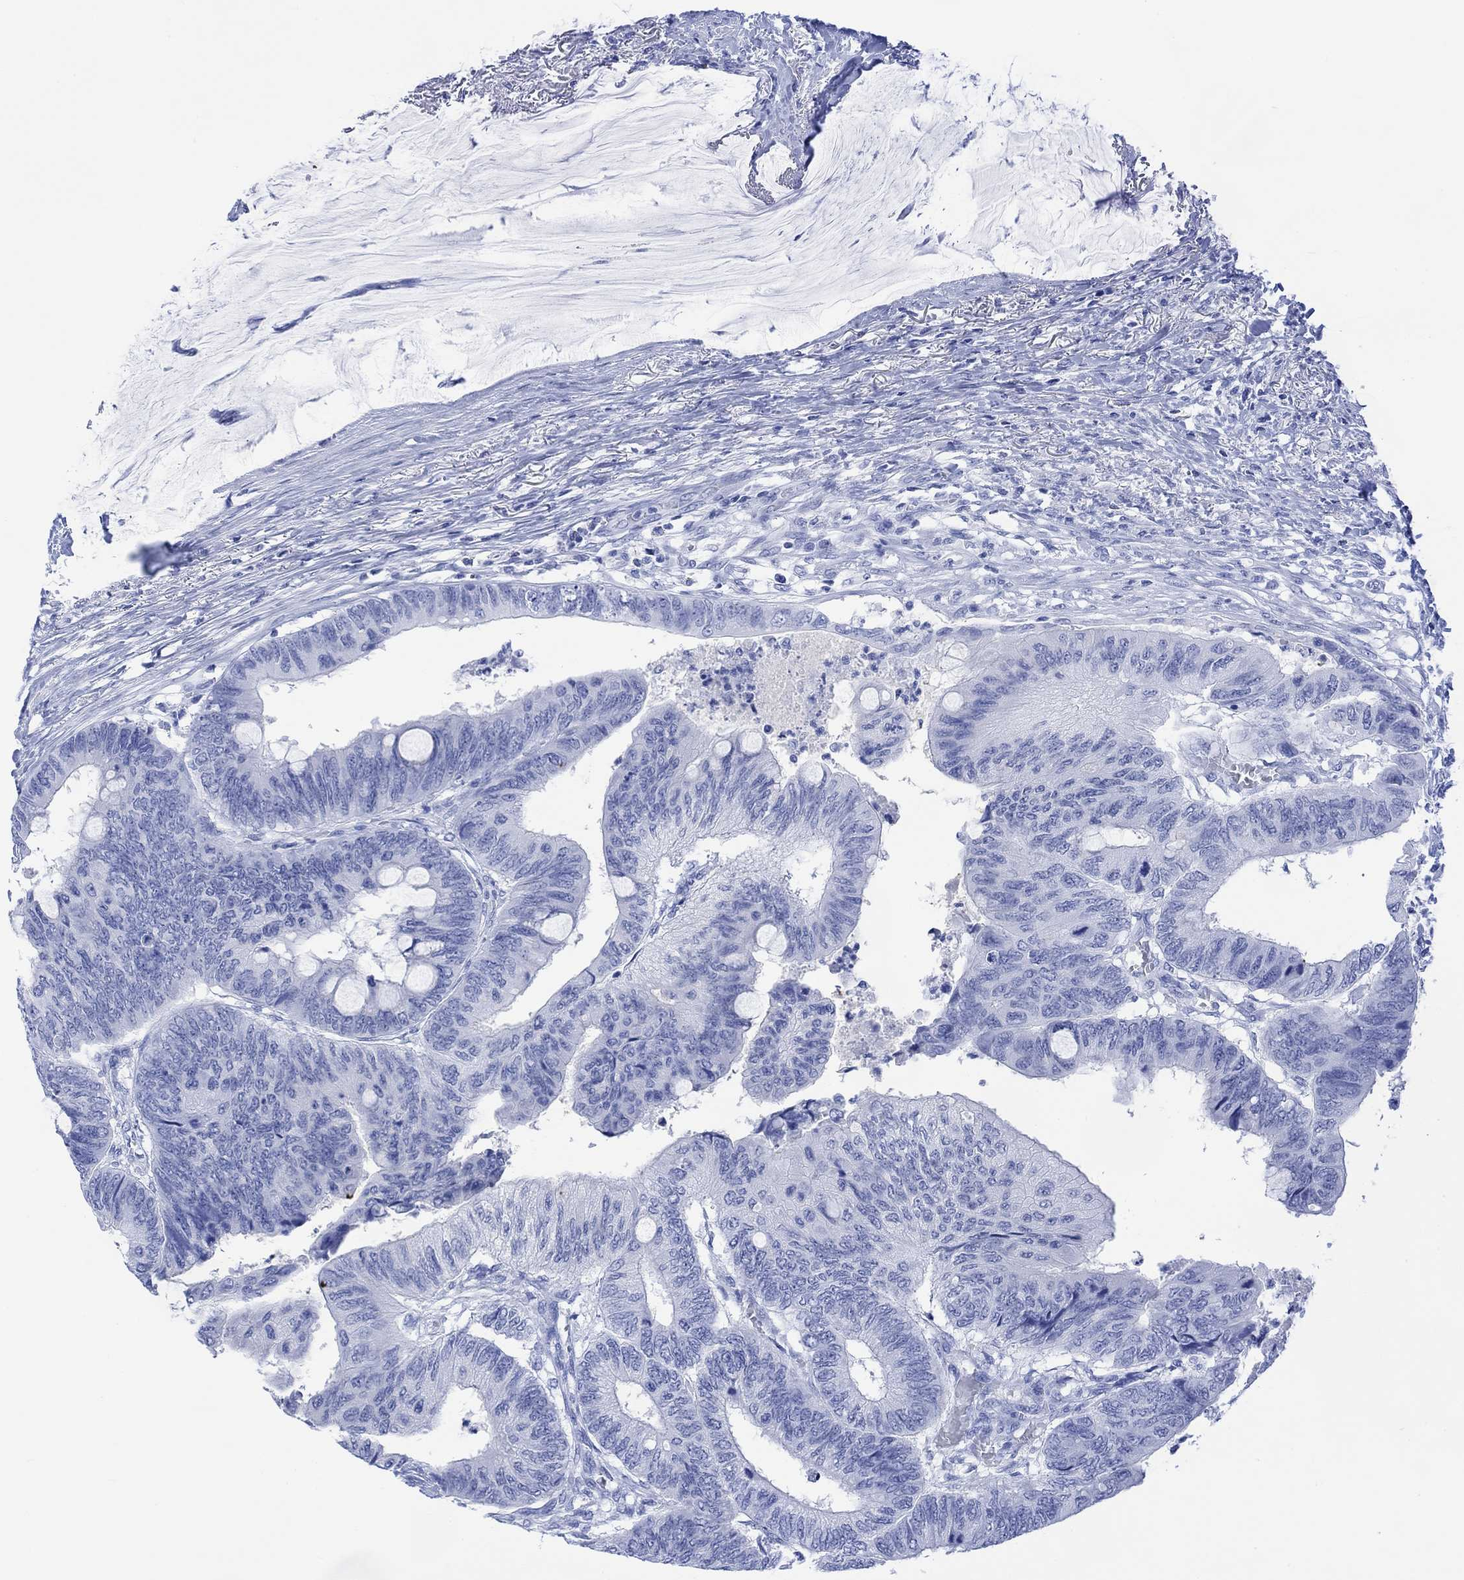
{"staining": {"intensity": "negative", "quantity": "none", "location": "none"}, "tissue": "colorectal cancer", "cell_type": "Tumor cells", "image_type": "cancer", "snomed": [{"axis": "morphology", "description": "Normal tissue, NOS"}, {"axis": "morphology", "description": "Adenocarcinoma, NOS"}, {"axis": "topography", "description": "Rectum"}, {"axis": "topography", "description": "Peripheral nerve tissue"}], "caption": "Colorectal cancer was stained to show a protein in brown. There is no significant positivity in tumor cells.", "gene": "CELF4", "patient": {"sex": "male", "age": 92}}